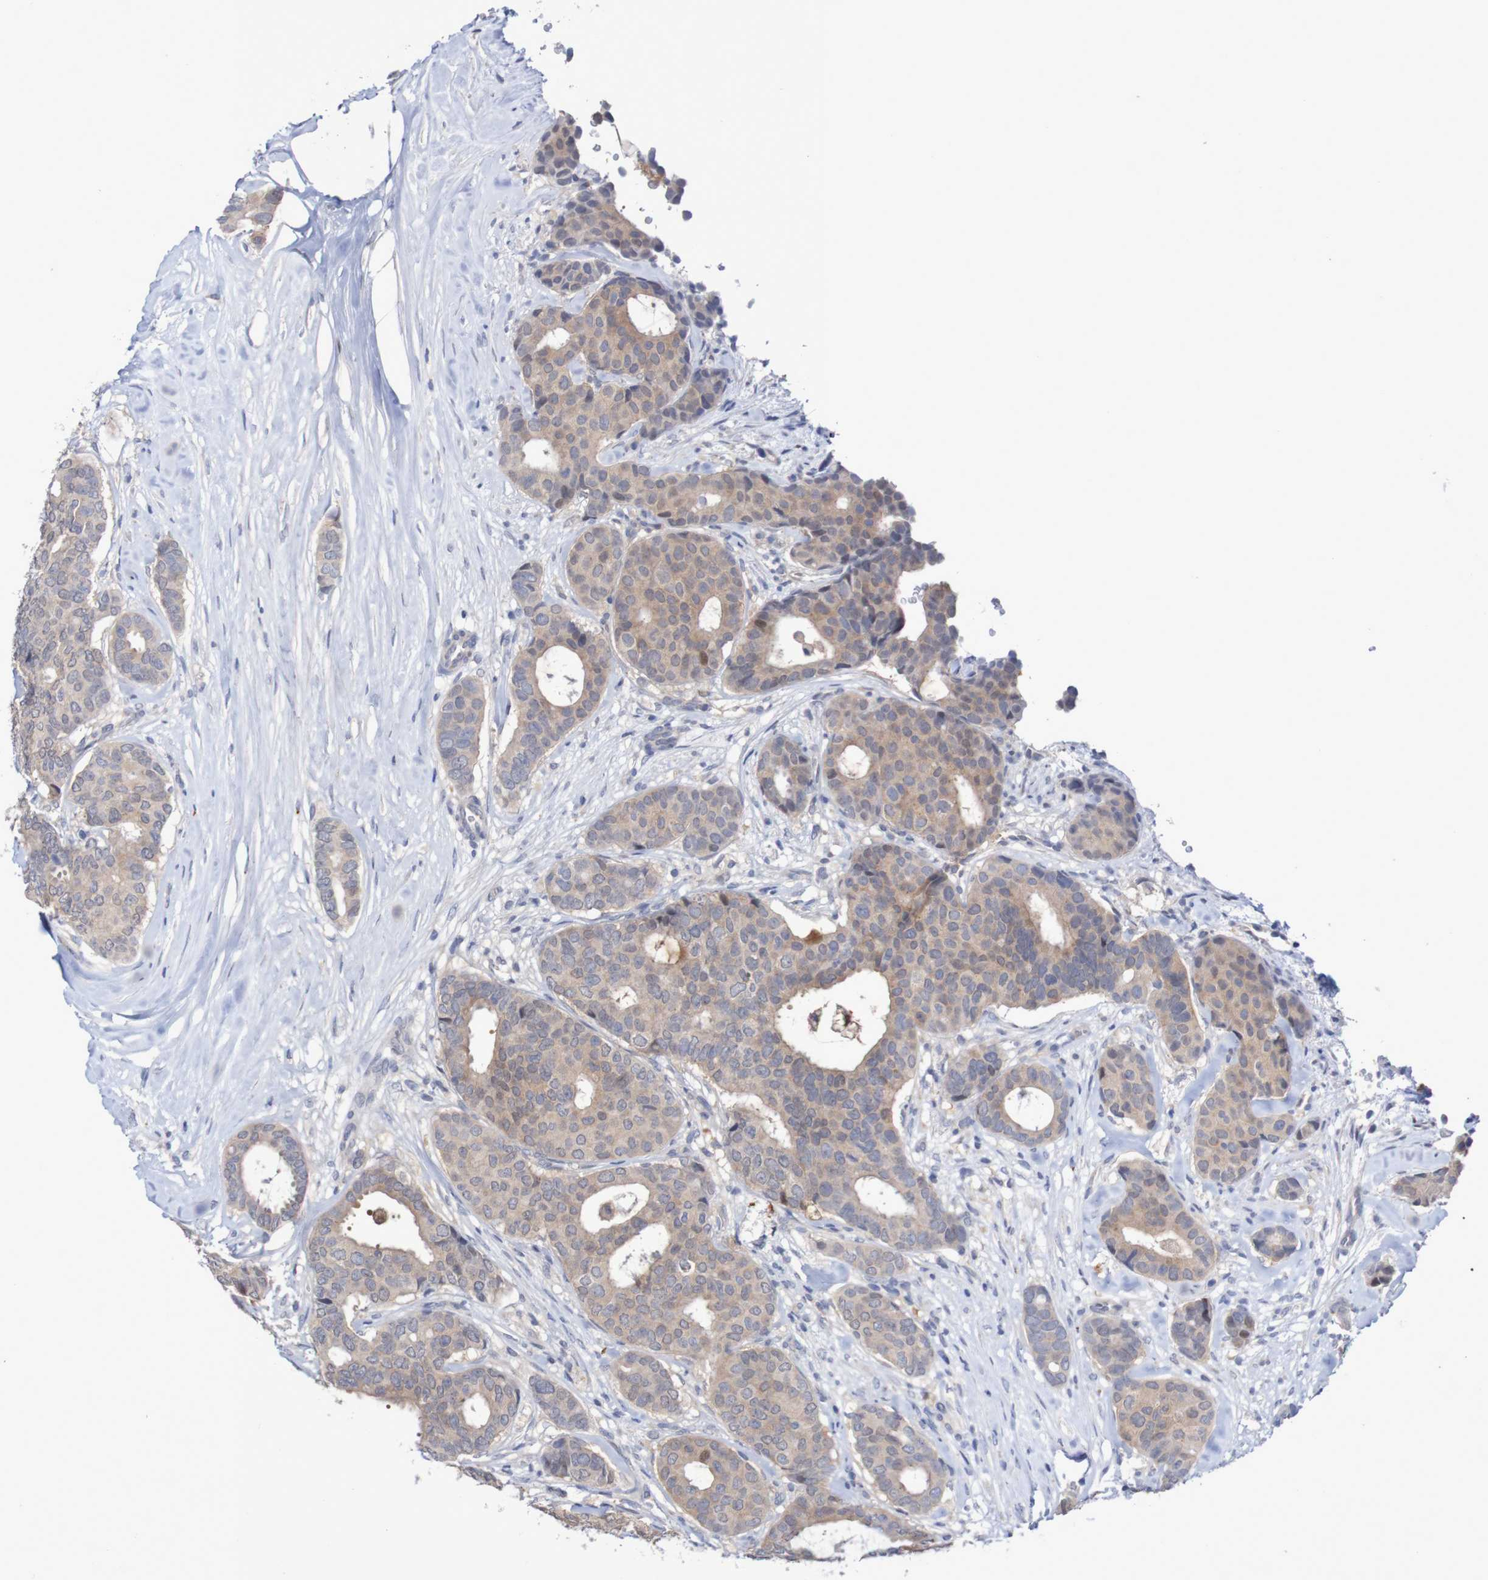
{"staining": {"intensity": "weak", "quantity": ">75%", "location": "cytoplasmic/membranous"}, "tissue": "breast cancer", "cell_type": "Tumor cells", "image_type": "cancer", "snomed": [{"axis": "morphology", "description": "Duct carcinoma"}, {"axis": "topography", "description": "Breast"}], "caption": "IHC staining of breast cancer (intraductal carcinoma), which reveals low levels of weak cytoplasmic/membranous expression in about >75% of tumor cells indicating weak cytoplasmic/membranous protein positivity. The staining was performed using DAB (3,3'-diaminobenzidine) (brown) for protein detection and nuclei were counterstained in hematoxylin (blue).", "gene": "FBP2", "patient": {"sex": "female", "age": 75}}